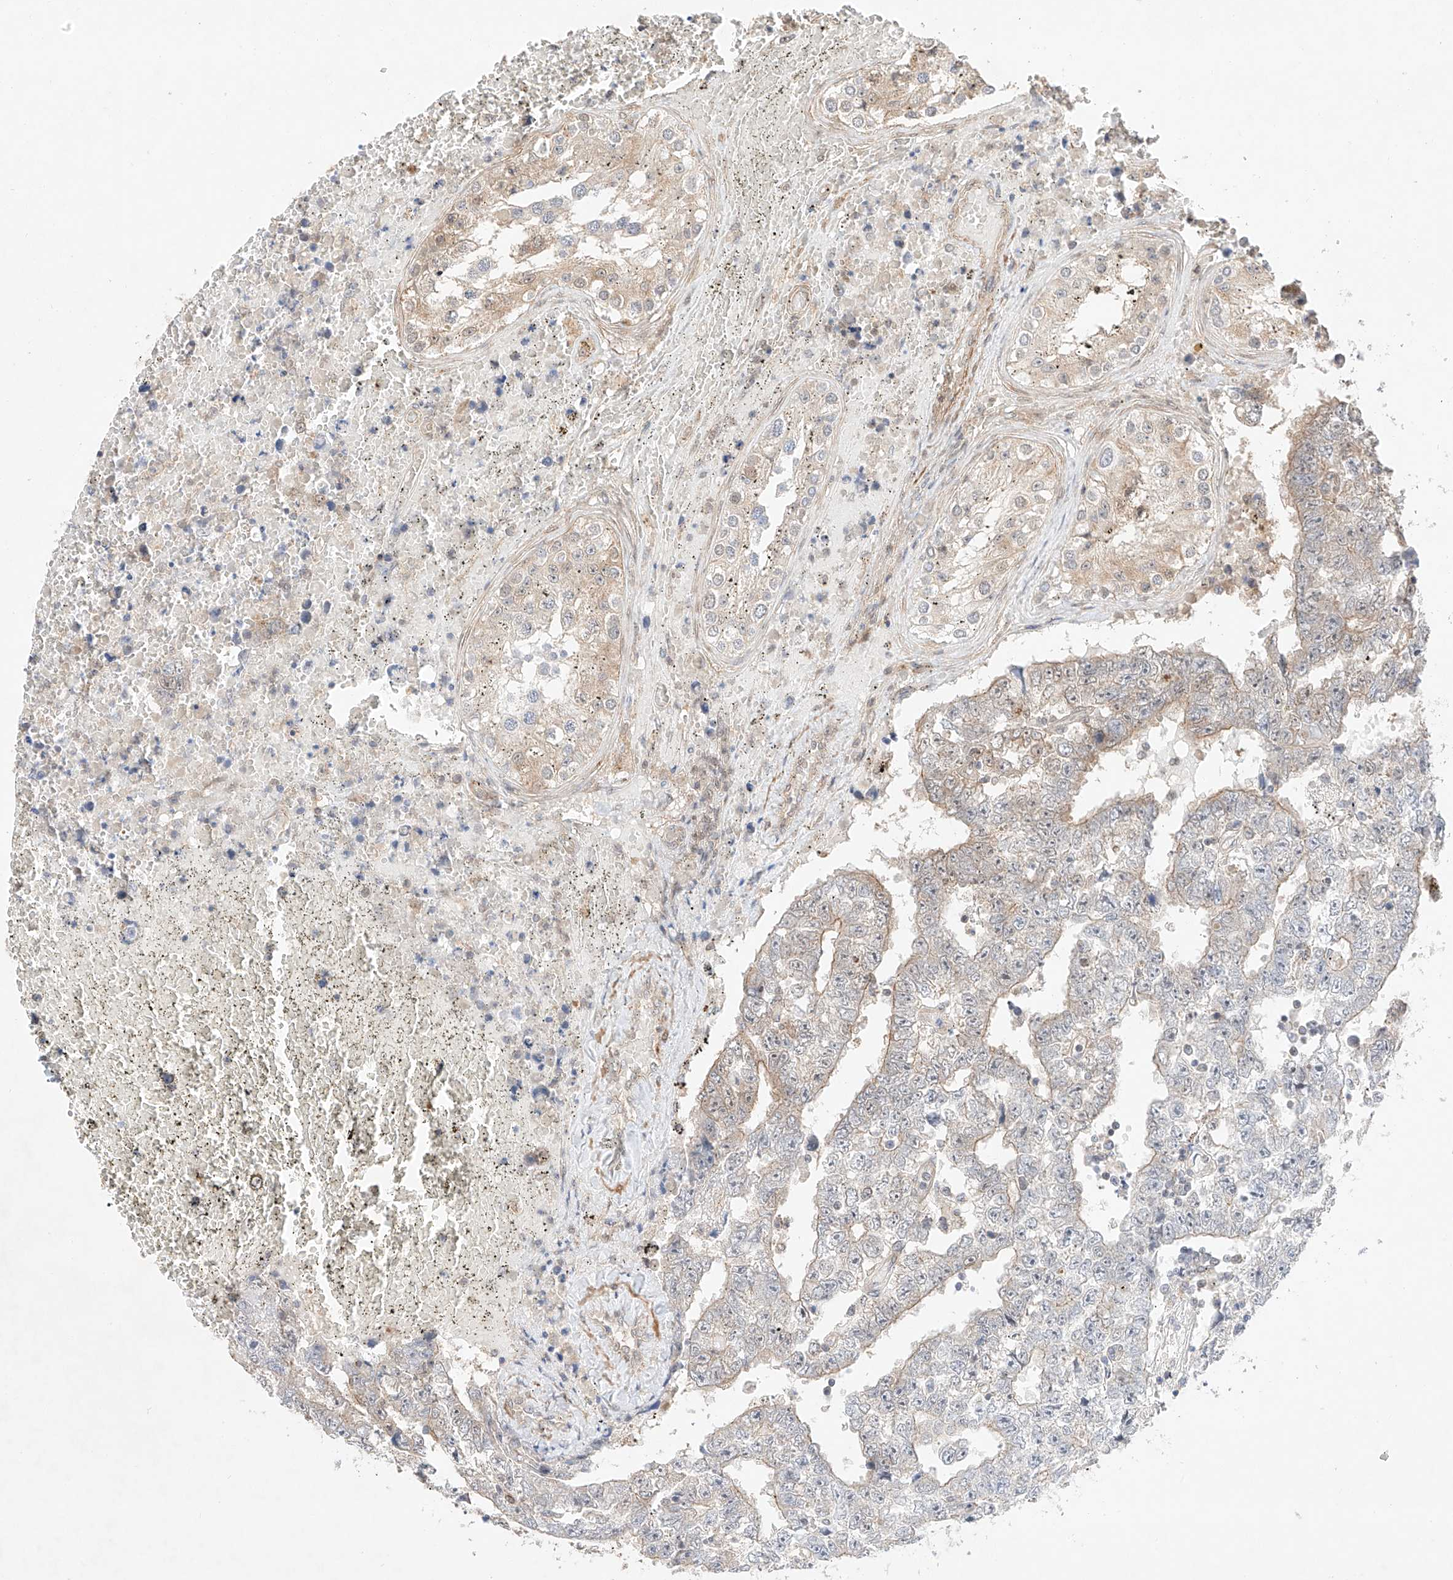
{"staining": {"intensity": "weak", "quantity": "<25%", "location": "cytoplasmic/membranous"}, "tissue": "testis cancer", "cell_type": "Tumor cells", "image_type": "cancer", "snomed": [{"axis": "morphology", "description": "Carcinoma, Embryonal, NOS"}, {"axis": "topography", "description": "Testis"}], "caption": "This is a image of IHC staining of testis embryonal carcinoma, which shows no staining in tumor cells.", "gene": "TSR2", "patient": {"sex": "male", "age": 25}}